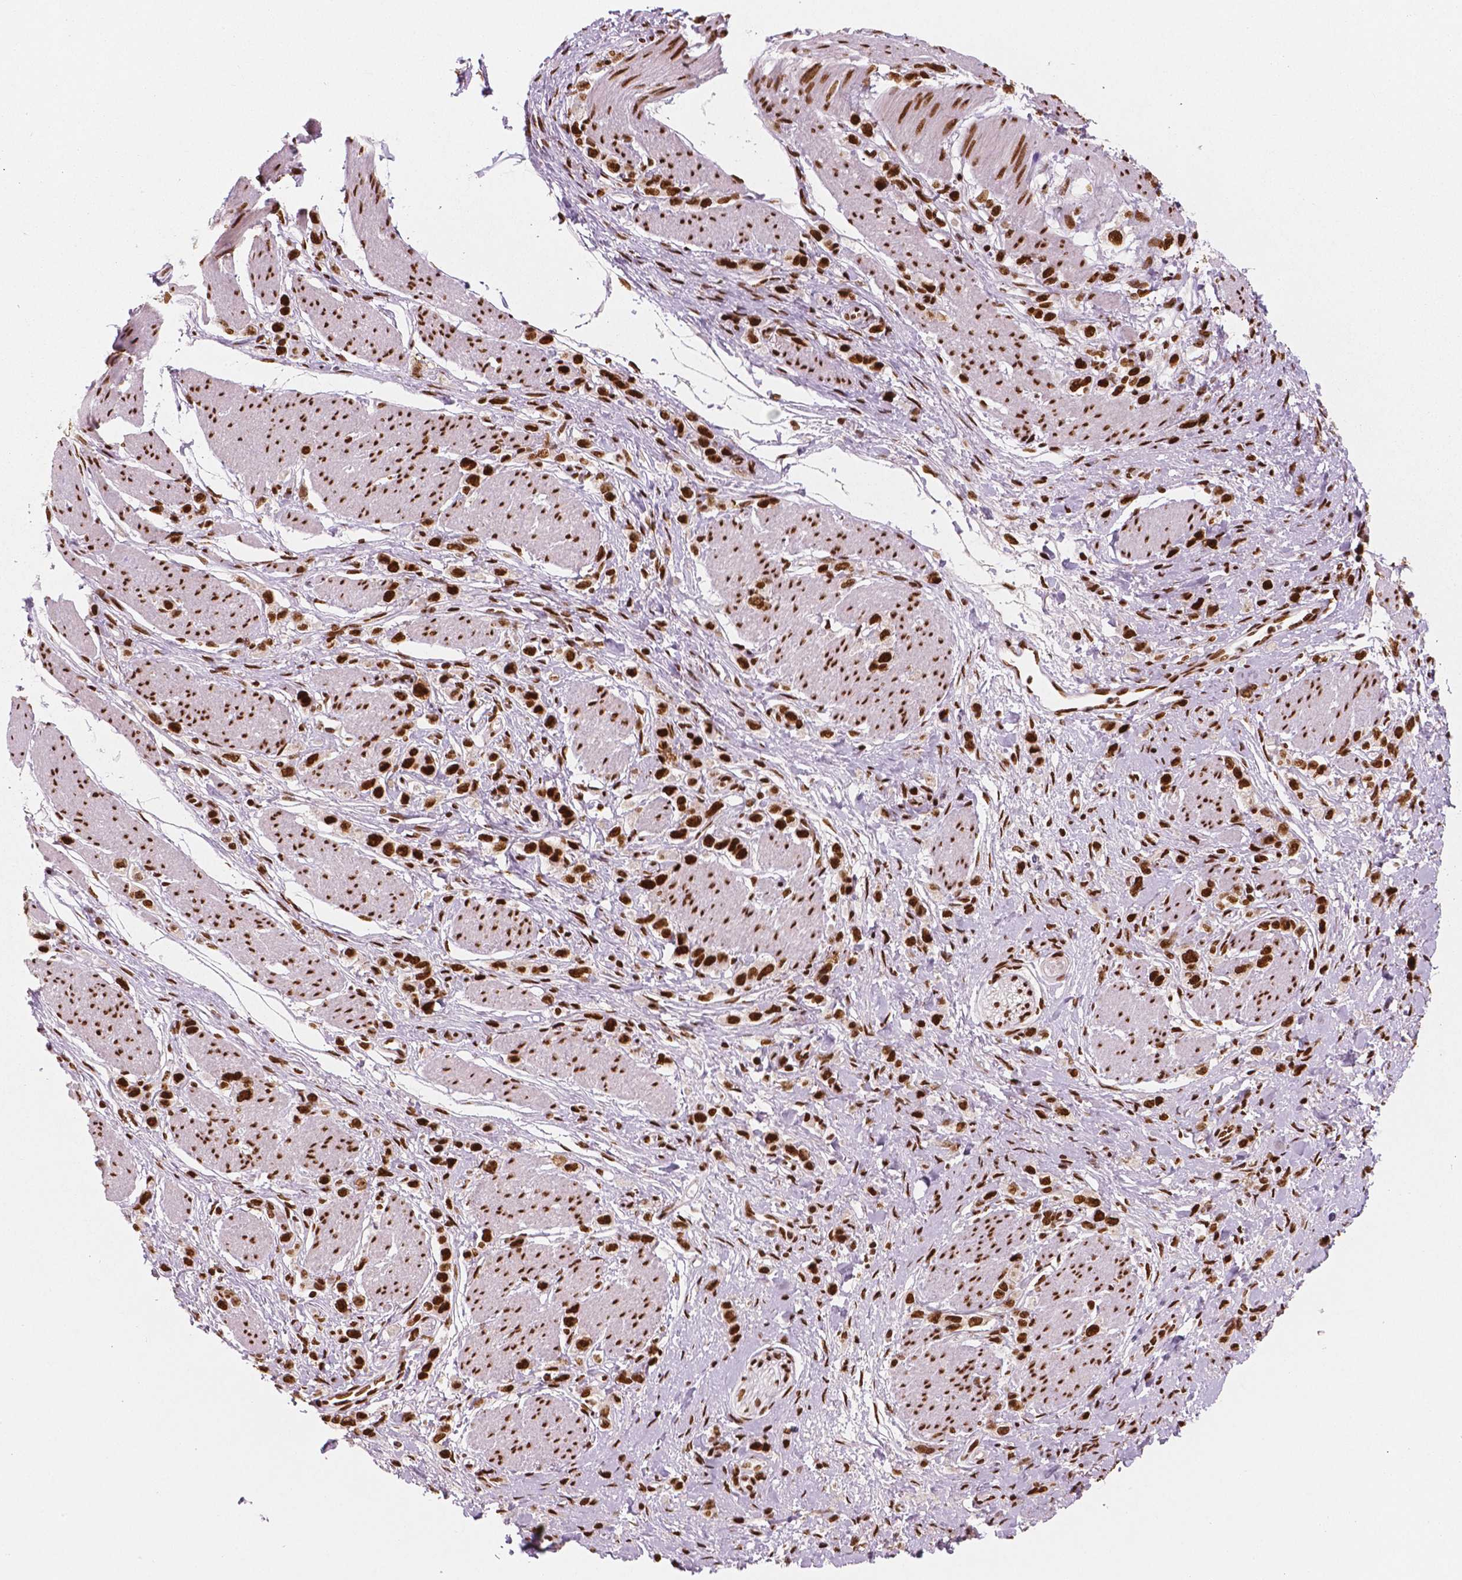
{"staining": {"intensity": "strong", "quantity": ">75%", "location": "nuclear"}, "tissue": "stomach cancer", "cell_type": "Tumor cells", "image_type": "cancer", "snomed": [{"axis": "morphology", "description": "Adenocarcinoma, NOS"}, {"axis": "topography", "description": "Stomach"}], "caption": "There is high levels of strong nuclear staining in tumor cells of adenocarcinoma (stomach), as demonstrated by immunohistochemical staining (brown color).", "gene": "BRD4", "patient": {"sex": "female", "age": 65}}